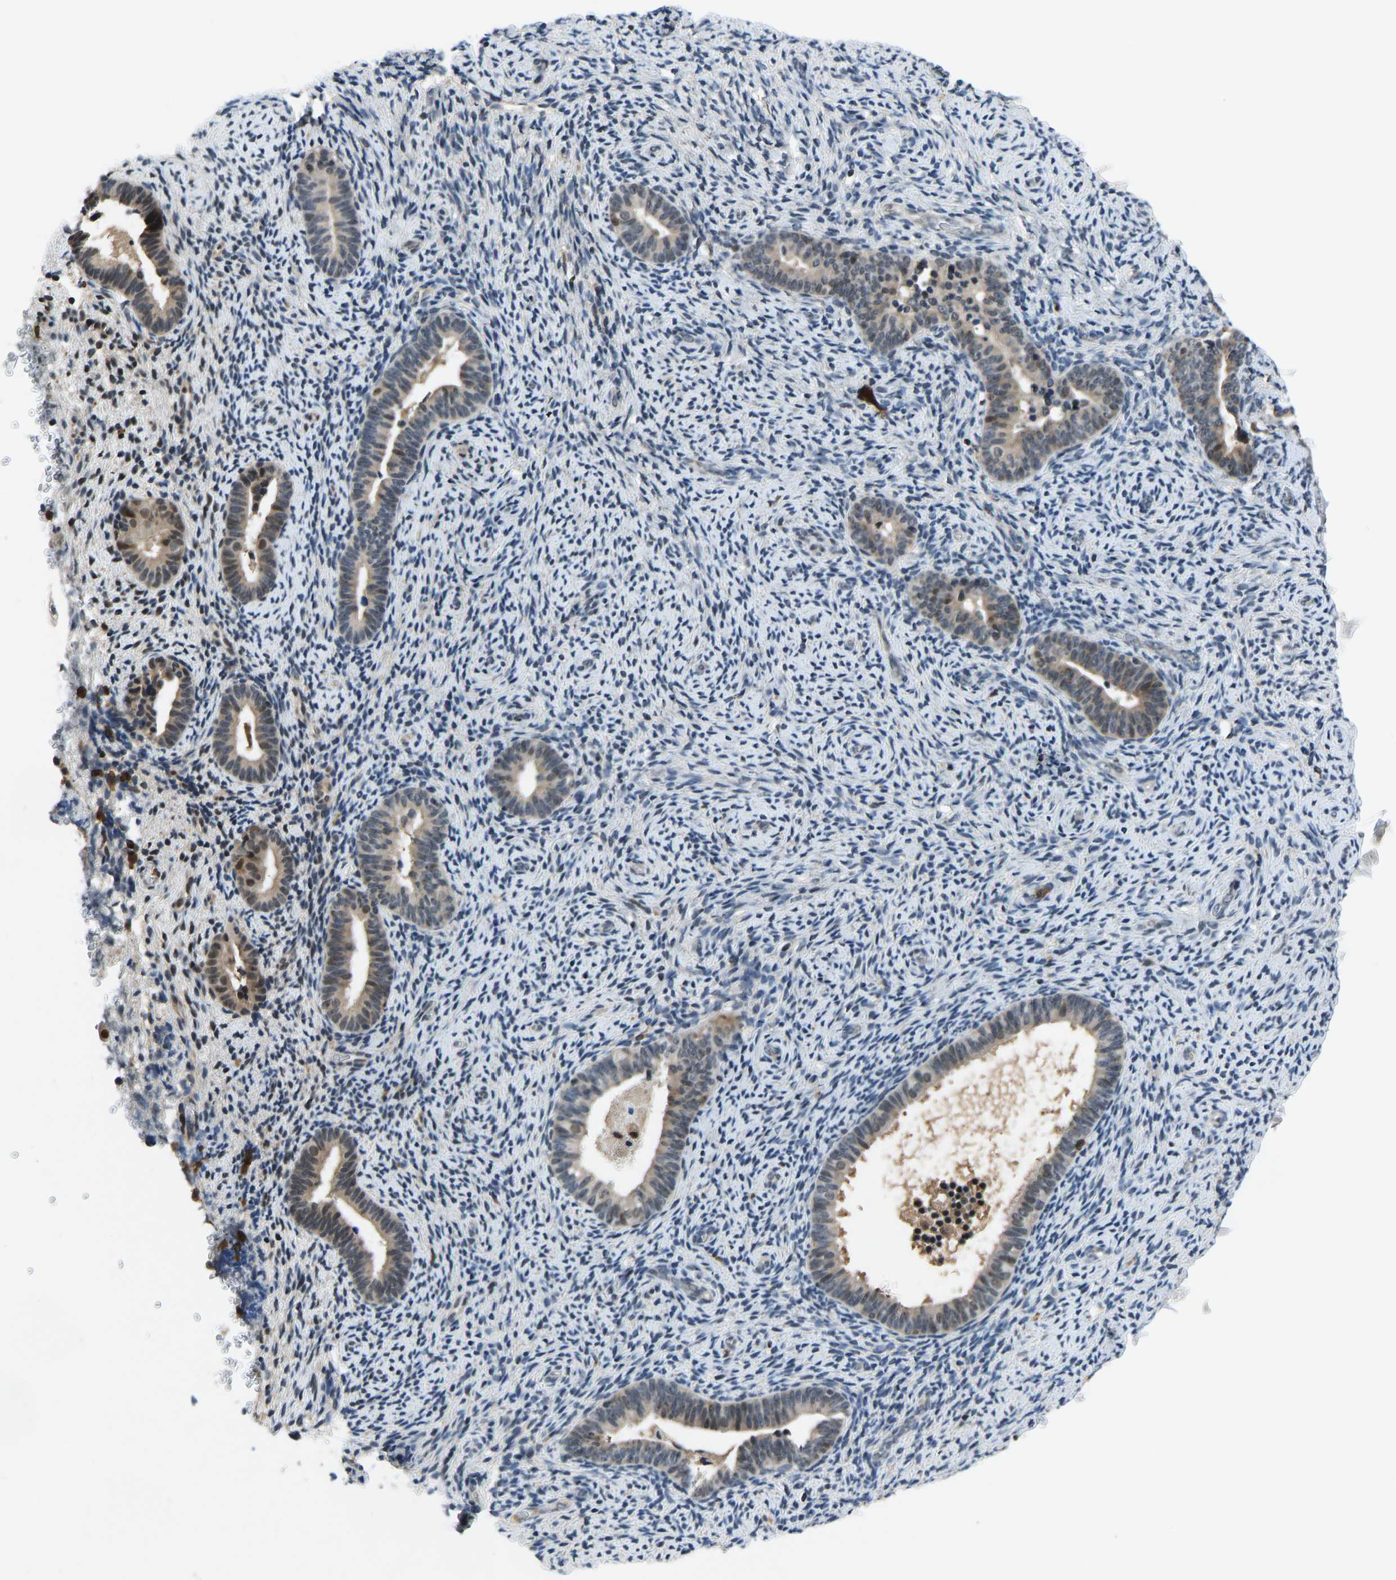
{"staining": {"intensity": "negative", "quantity": "none", "location": "none"}, "tissue": "endometrium", "cell_type": "Cells in endometrial stroma", "image_type": "normal", "snomed": [{"axis": "morphology", "description": "Normal tissue, NOS"}, {"axis": "topography", "description": "Endometrium"}], "caption": "Immunohistochemistry of normal human endometrium reveals no expression in cells in endometrial stroma.", "gene": "RLIM", "patient": {"sex": "female", "age": 51}}